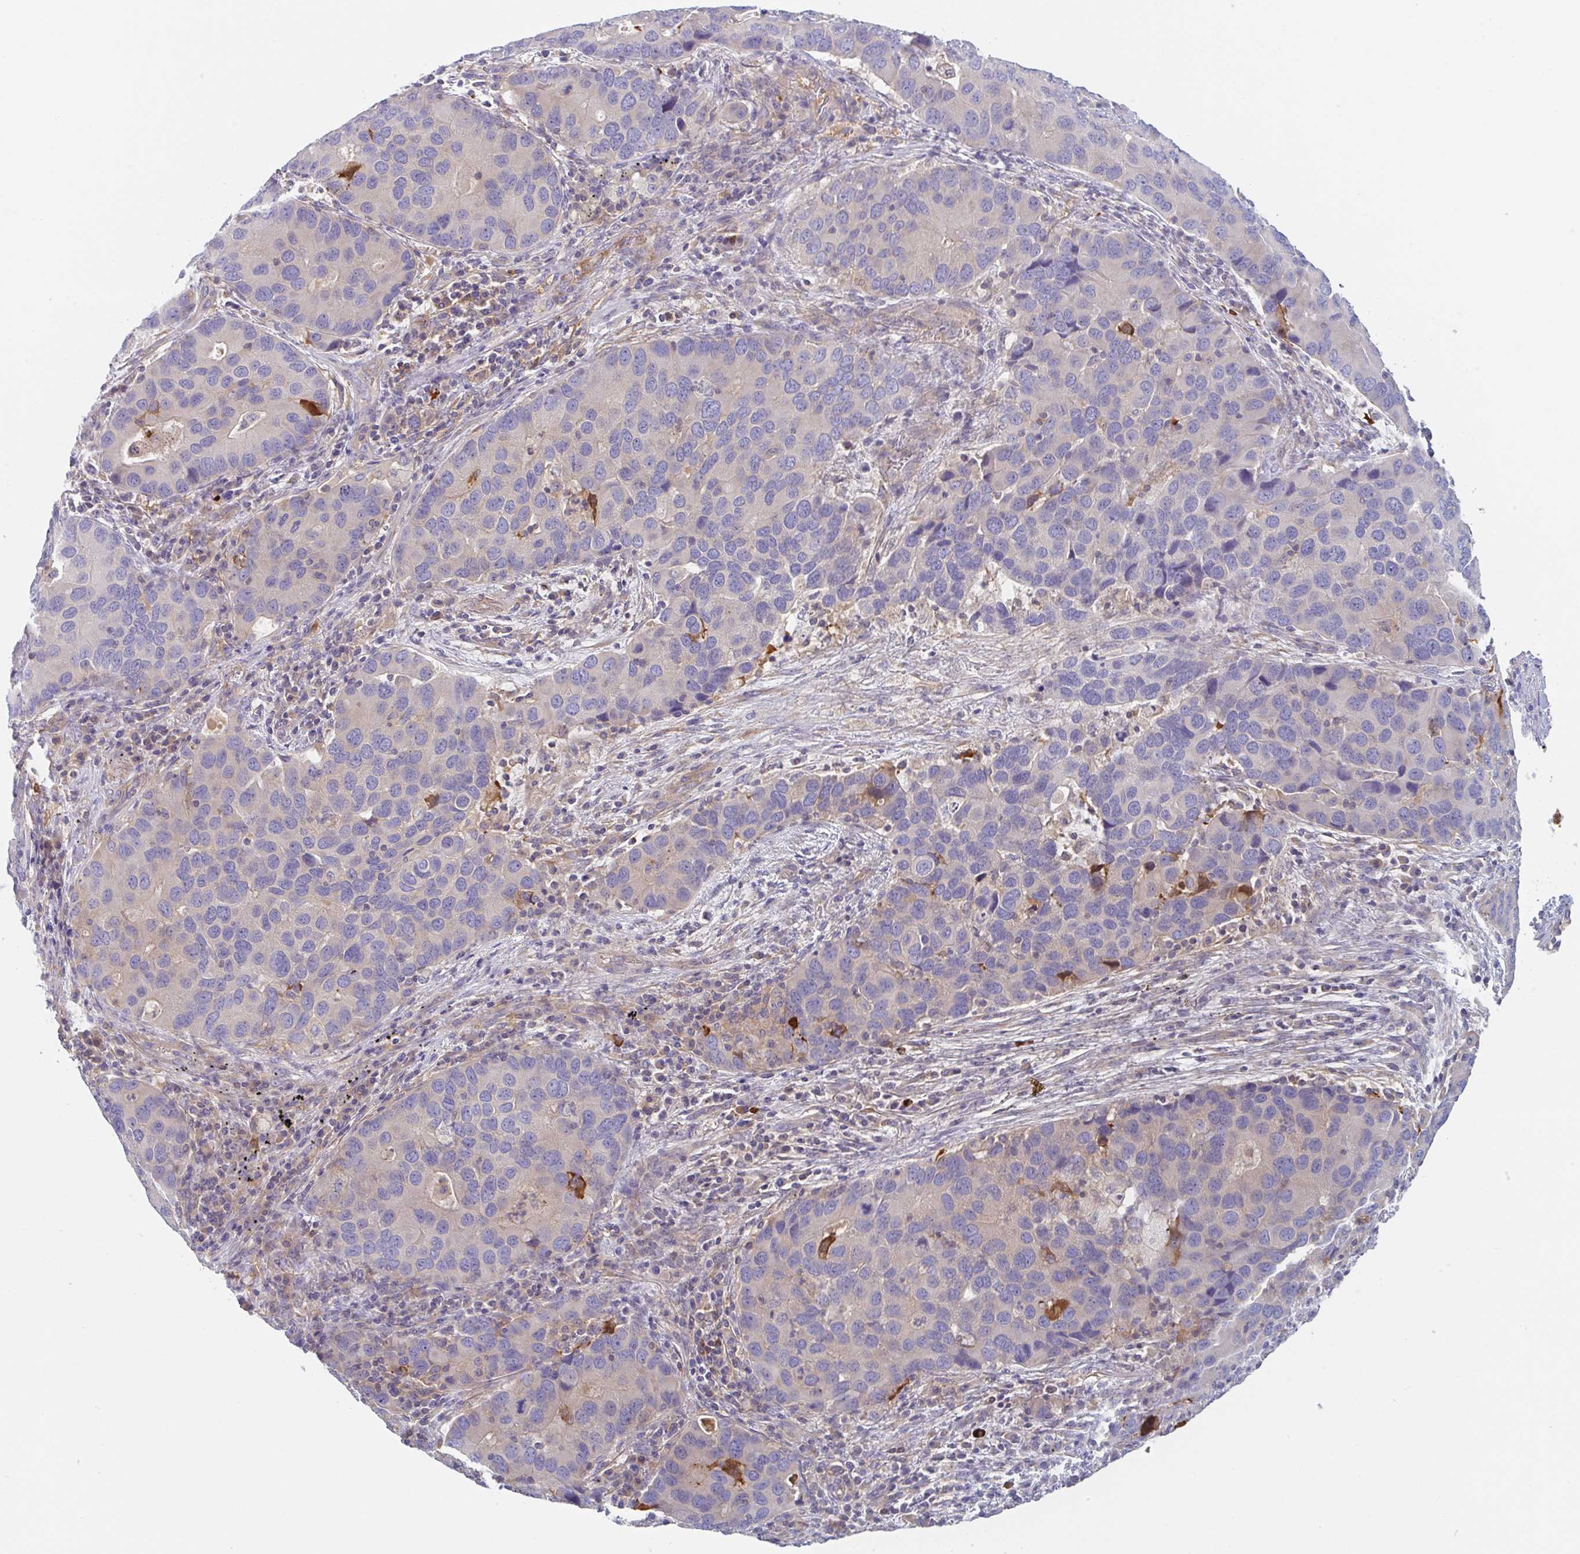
{"staining": {"intensity": "negative", "quantity": "none", "location": "none"}, "tissue": "lung cancer", "cell_type": "Tumor cells", "image_type": "cancer", "snomed": [{"axis": "morphology", "description": "Aneuploidy"}, {"axis": "morphology", "description": "Adenocarcinoma, NOS"}, {"axis": "topography", "description": "Lymph node"}, {"axis": "topography", "description": "Lung"}], "caption": "High power microscopy photomicrograph of an immunohistochemistry (IHC) image of lung cancer, revealing no significant staining in tumor cells.", "gene": "AMPD2", "patient": {"sex": "female", "age": 74}}